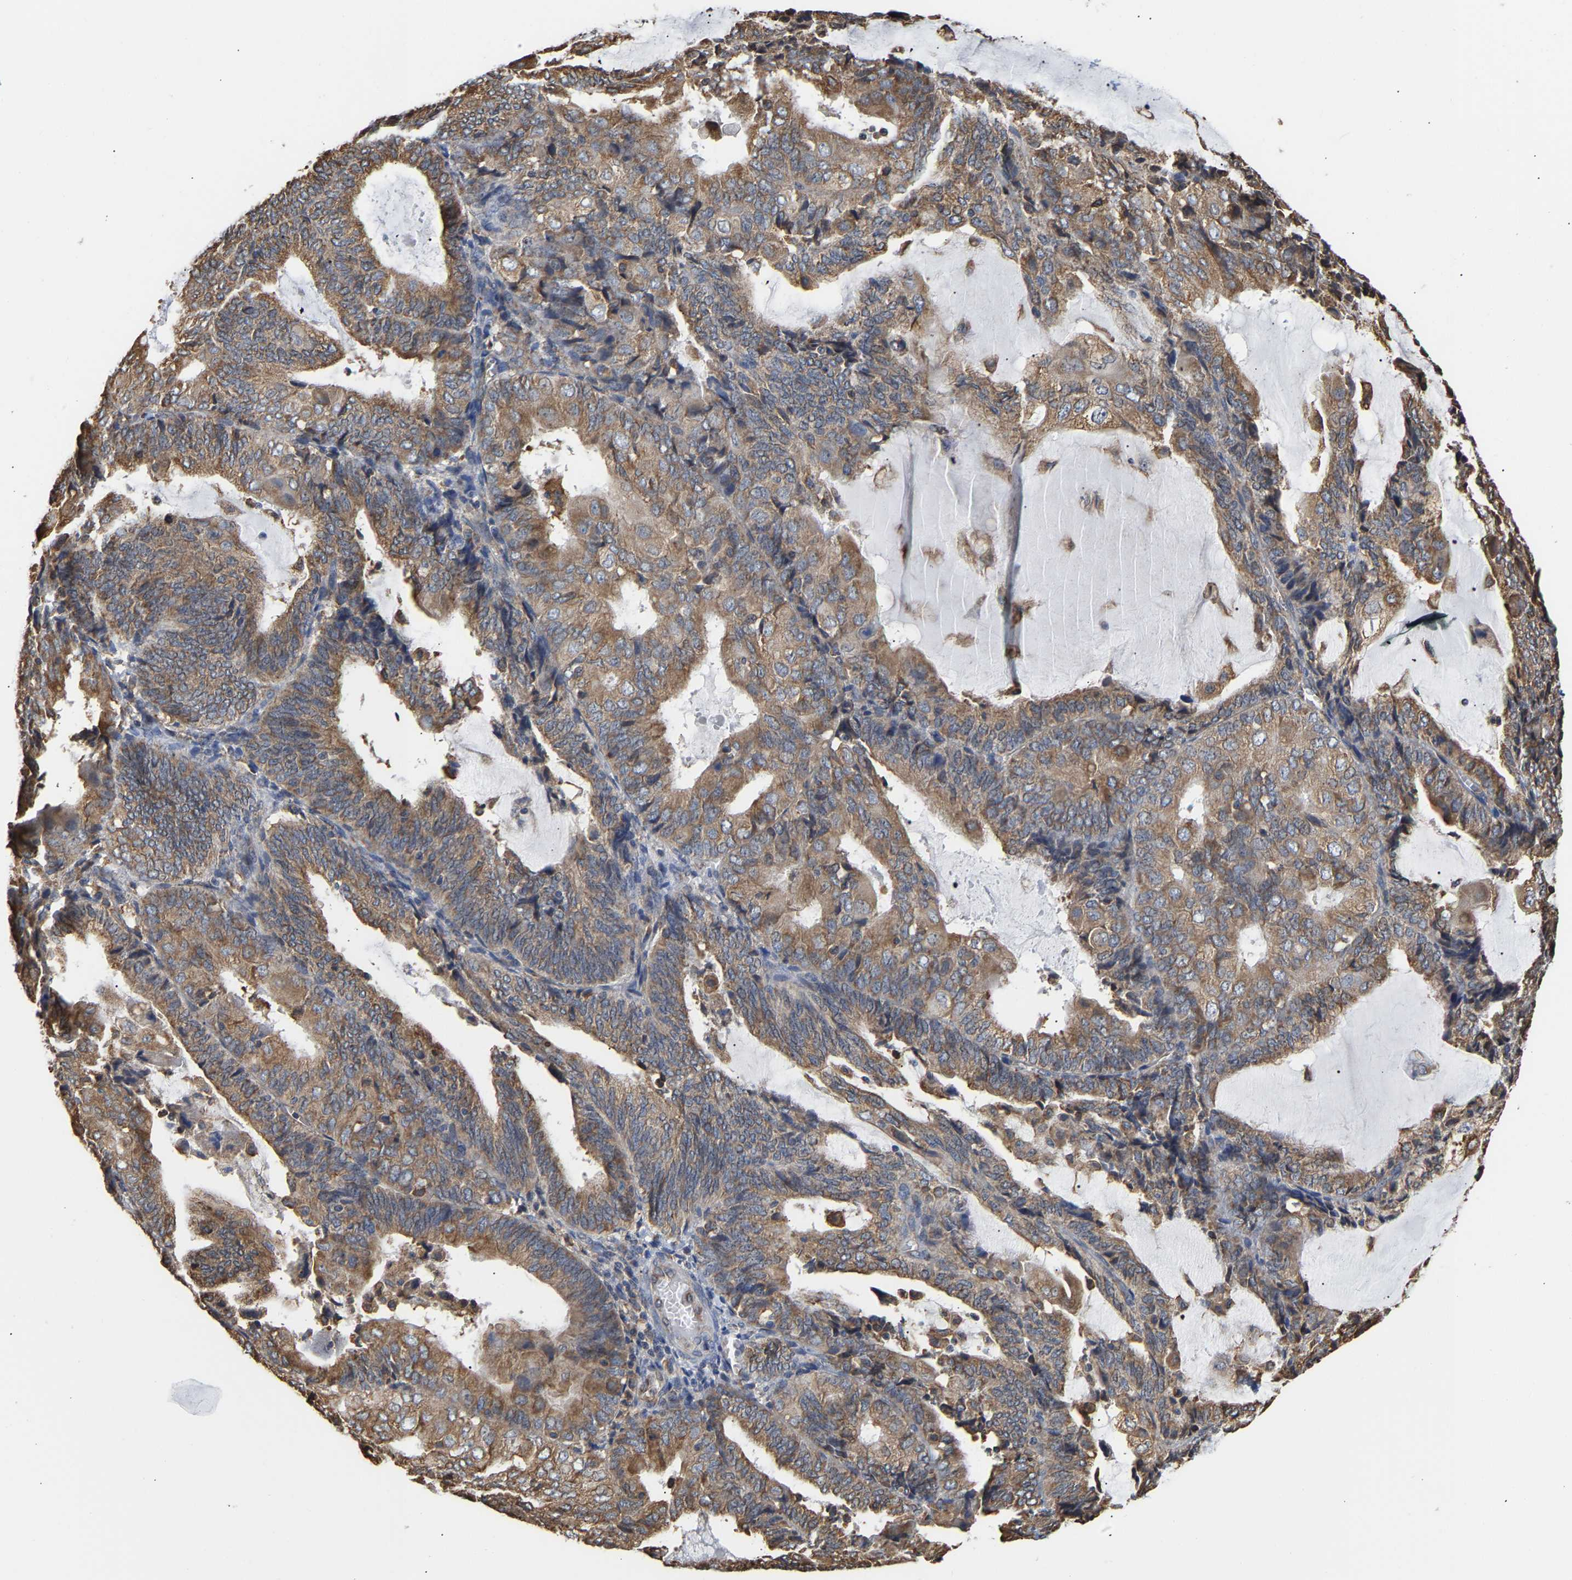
{"staining": {"intensity": "moderate", "quantity": ">75%", "location": "cytoplasmic/membranous"}, "tissue": "endometrial cancer", "cell_type": "Tumor cells", "image_type": "cancer", "snomed": [{"axis": "morphology", "description": "Adenocarcinoma, NOS"}, {"axis": "topography", "description": "Endometrium"}], "caption": "Immunohistochemistry micrograph of human adenocarcinoma (endometrial) stained for a protein (brown), which exhibits medium levels of moderate cytoplasmic/membranous expression in about >75% of tumor cells.", "gene": "ARAP1", "patient": {"sex": "female", "age": 81}}